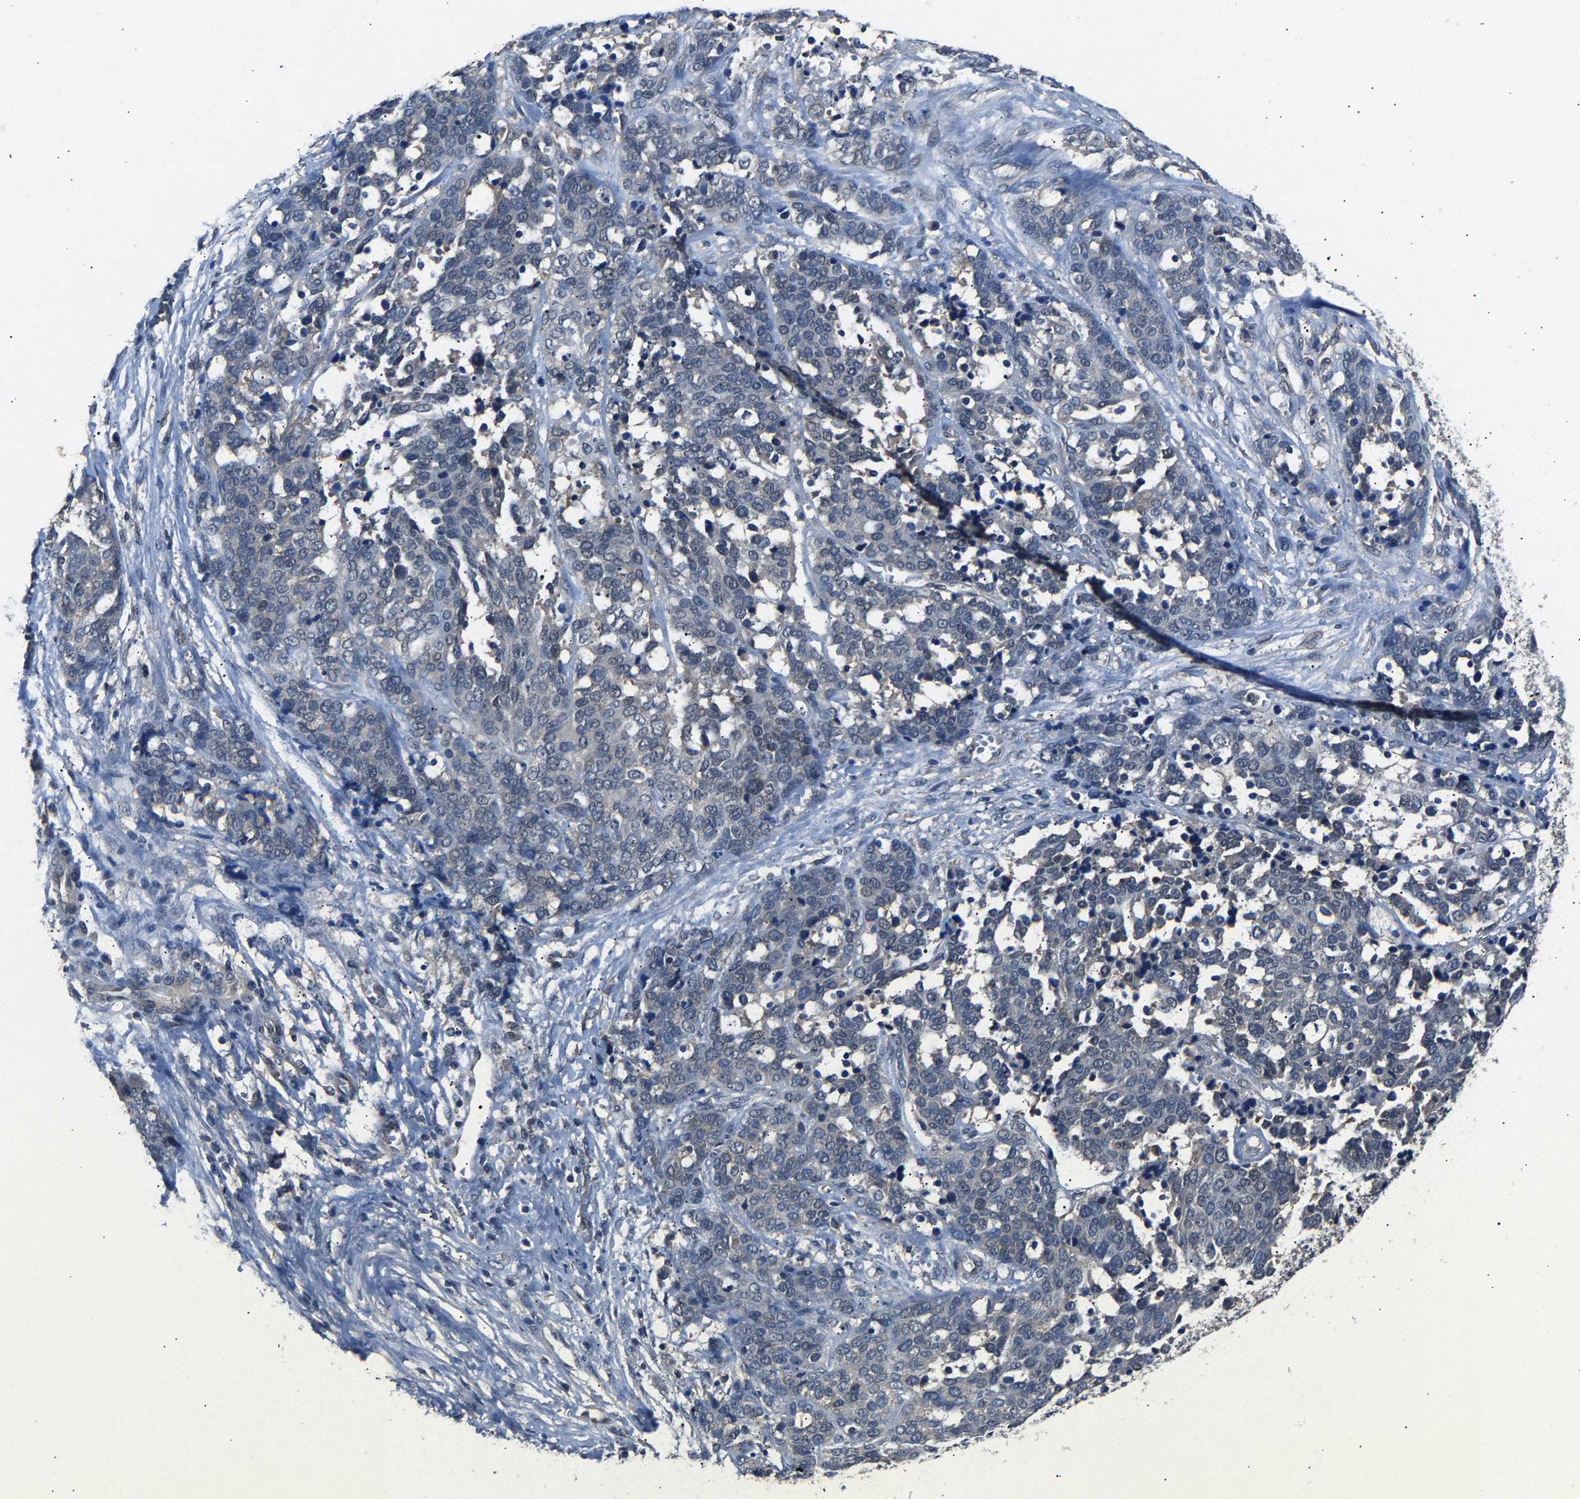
{"staining": {"intensity": "negative", "quantity": "none", "location": "none"}, "tissue": "ovarian cancer", "cell_type": "Tumor cells", "image_type": "cancer", "snomed": [{"axis": "morphology", "description": "Cystadenocarcinoma, serous, NOS"}, {"axis": "topography", "description": "Ovary"}], "caption": "Ovarian cancer was stained to show a protein in brown. There is no significant staining in tumor cells.", "gene": "ABCC9", "patient": {"sex": "female", "age": 44}}